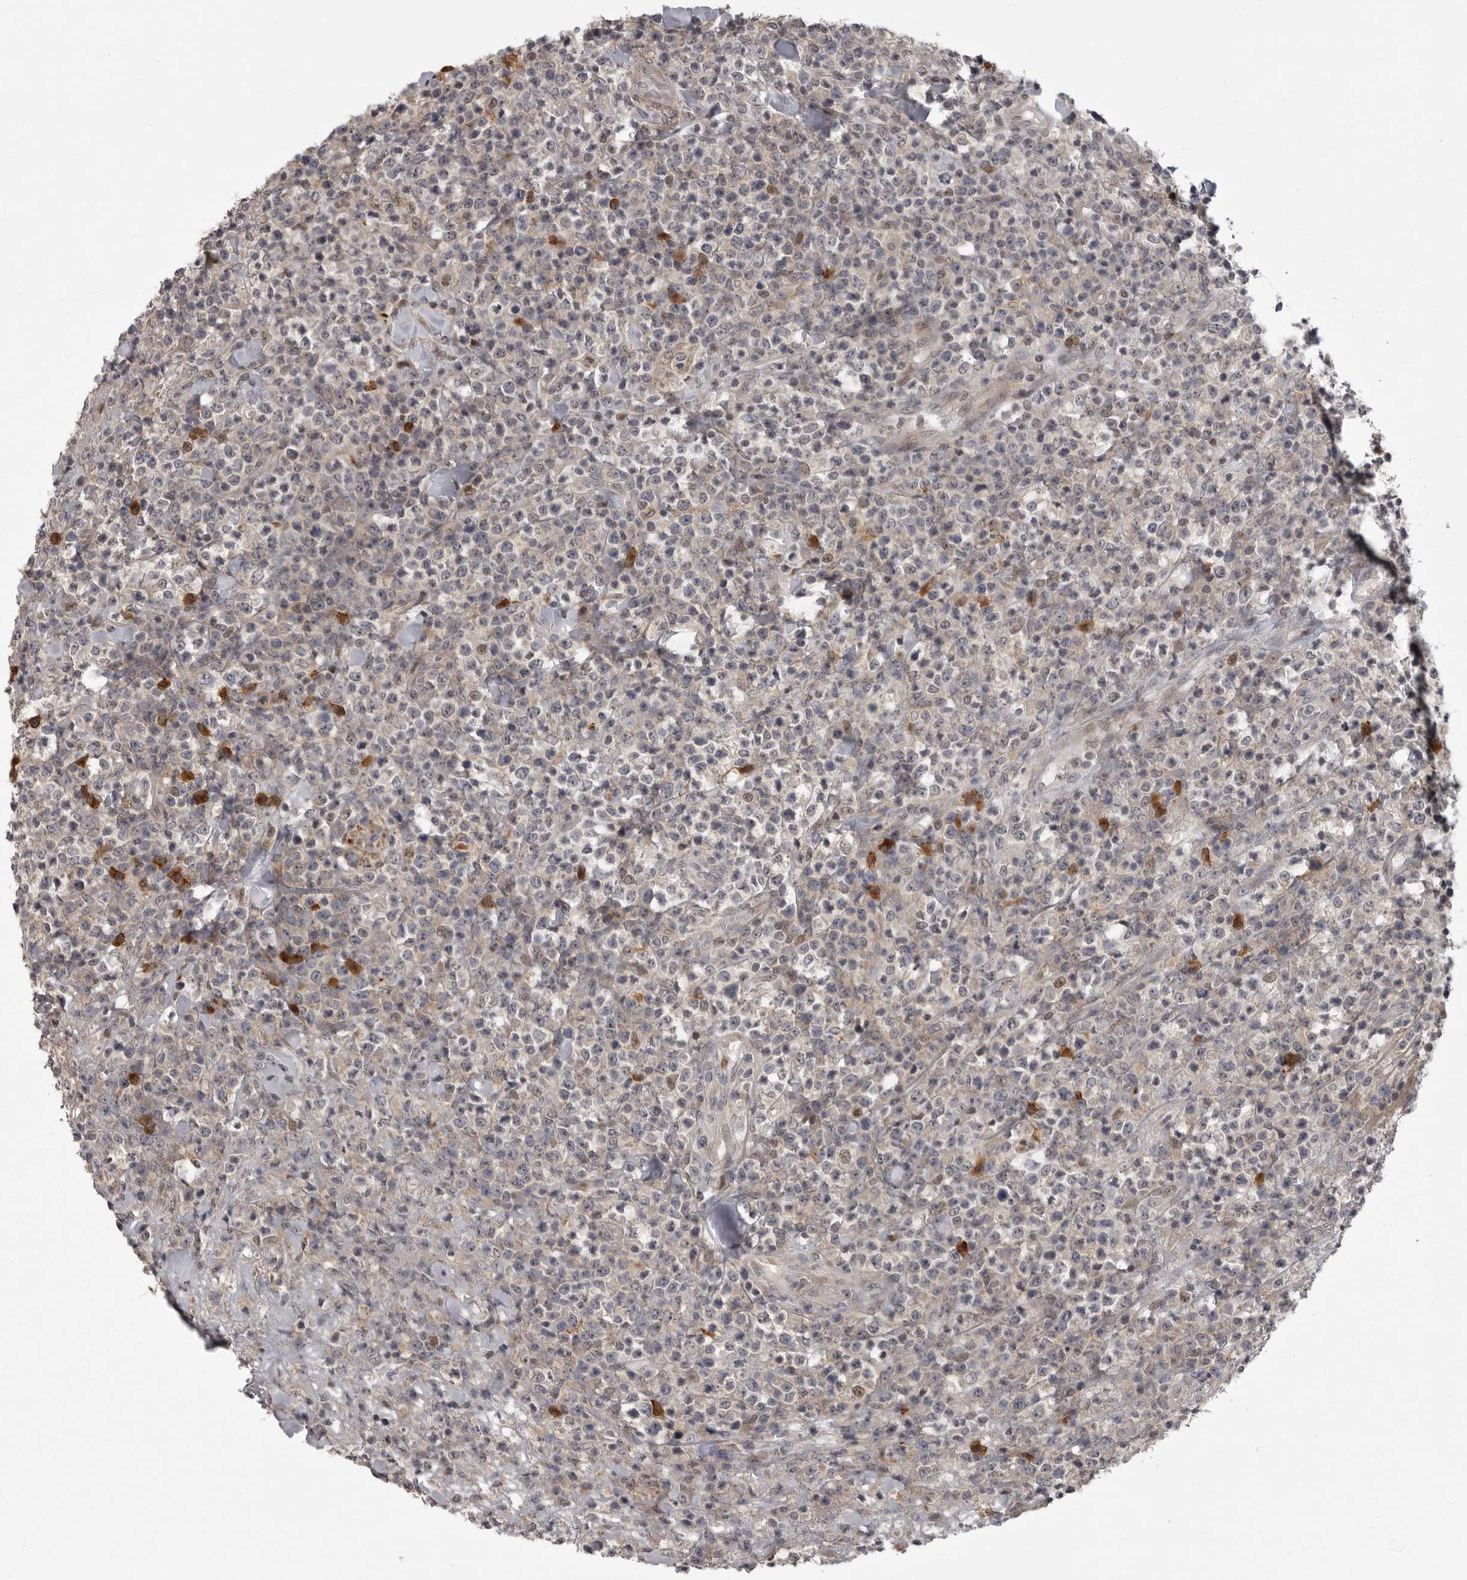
{"staining": {"intensity": "negative", "quantity": "none", "location": "none"}, "tissue": "lymphoma", "cell_type": "Tumor cells", "image_type": "cancer", "snomed": [{"axis": "morphology", "description": "Malignant lymphoma, non-Hodgkin's type, High grade"}, {"axis": "topography", "description": "Colon"}], "caption": "The photomicrograph displays no significant positivity in tumor cells of lymphoma. The staining is performed using DAB brown chromogen with nuclei counter-stained in using hematoxylin.", "gene": "SNX16", "patient": {"sex": "female", "age": 53}}